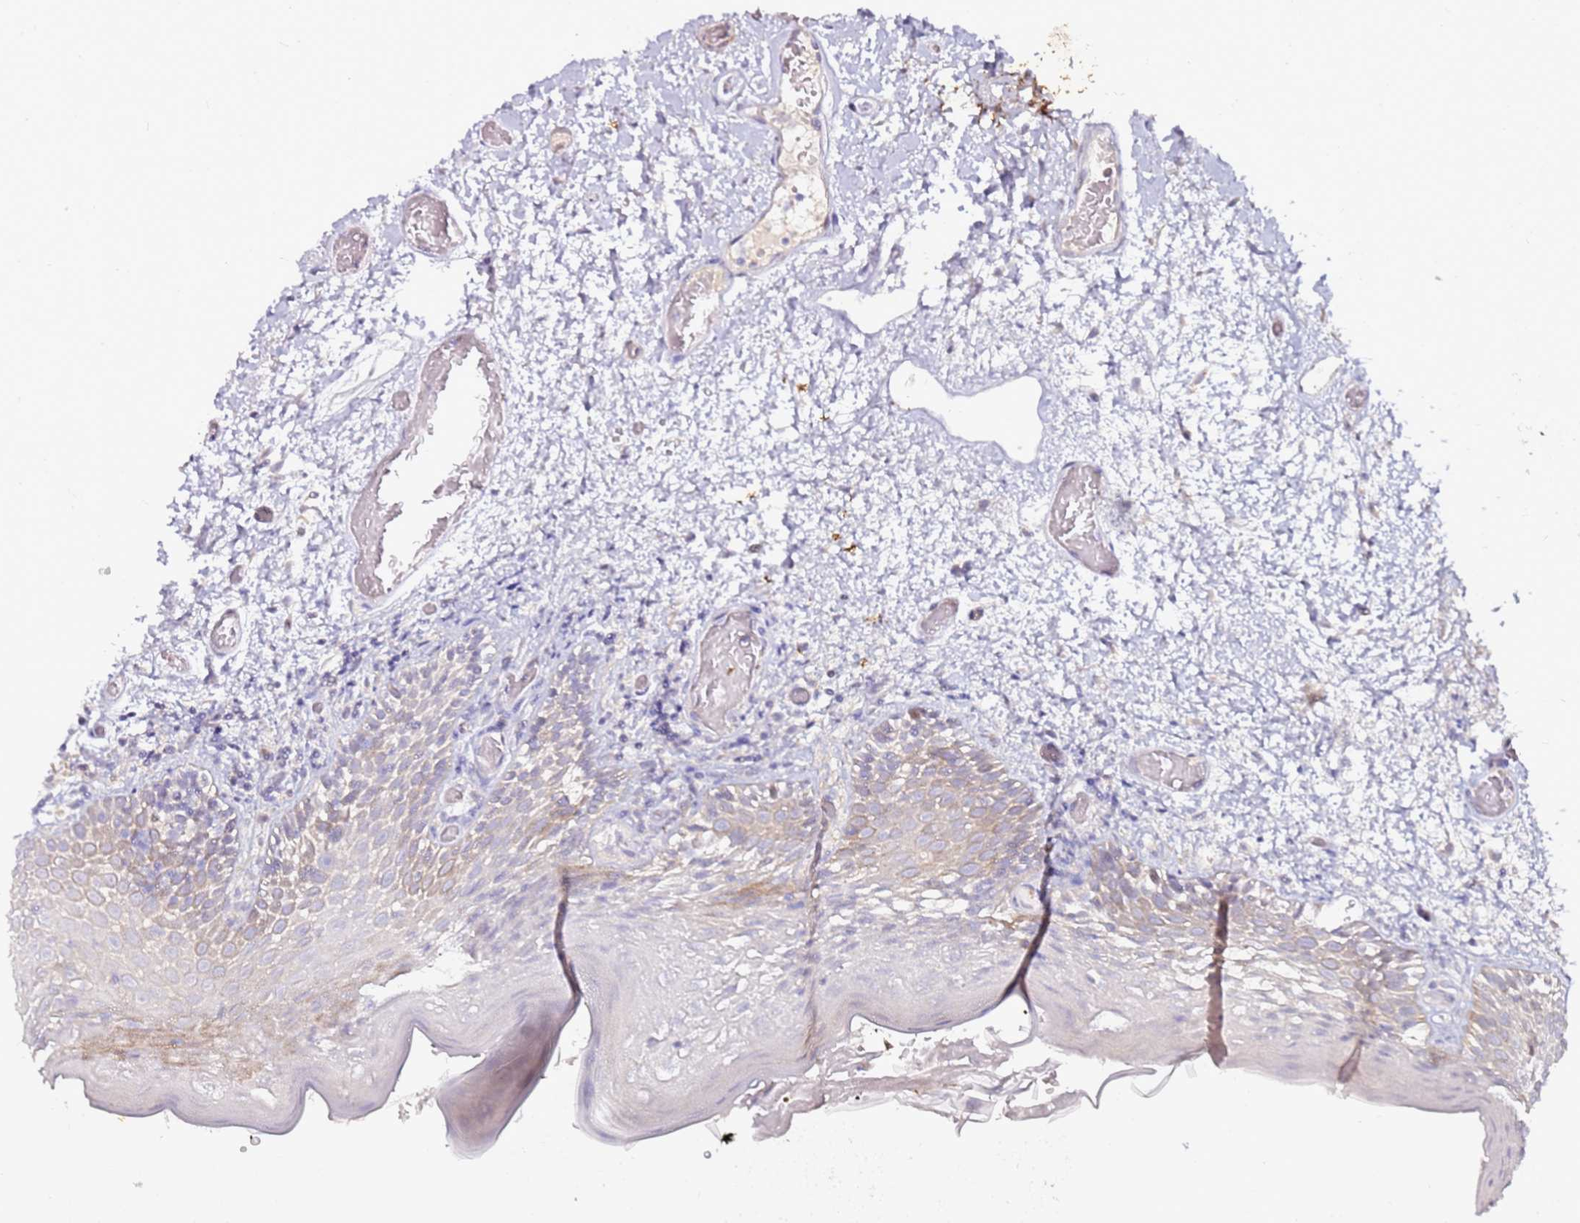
{"staining": {"intensity": "moderate", "quantity": "25%-75%", "location": "cytoplasmic/membranous"}, "tissue": "oral mucosa", "cell_type": "Squamous epithelial cells", "image_type": "normal", "snomed": [{"axis": "morphology", "description": "Normal tissue, NOS"}, {"axis": "morphology", "description": "Squamous cell carcinoma, NOS"}, {"axis": "topography", "description": "Oral tissue"}, {"axis": "topography", "description": "Tounge, NOS"}, {"axis": "topography", "description": "Head-Neck"}], "caption": "Brown immunohistochemical staining in benign human oral mucosa displays moderate cytoplasmic/membranous staining in approximately 25%-75% of squamous epithelial cells. (DAB (3,3'-diaminobenzidine) IHC, brown staining for protein, blue staining for nuclei).", "gene": "SRRM5", "patient": {"sex": "male", "age": 76}}